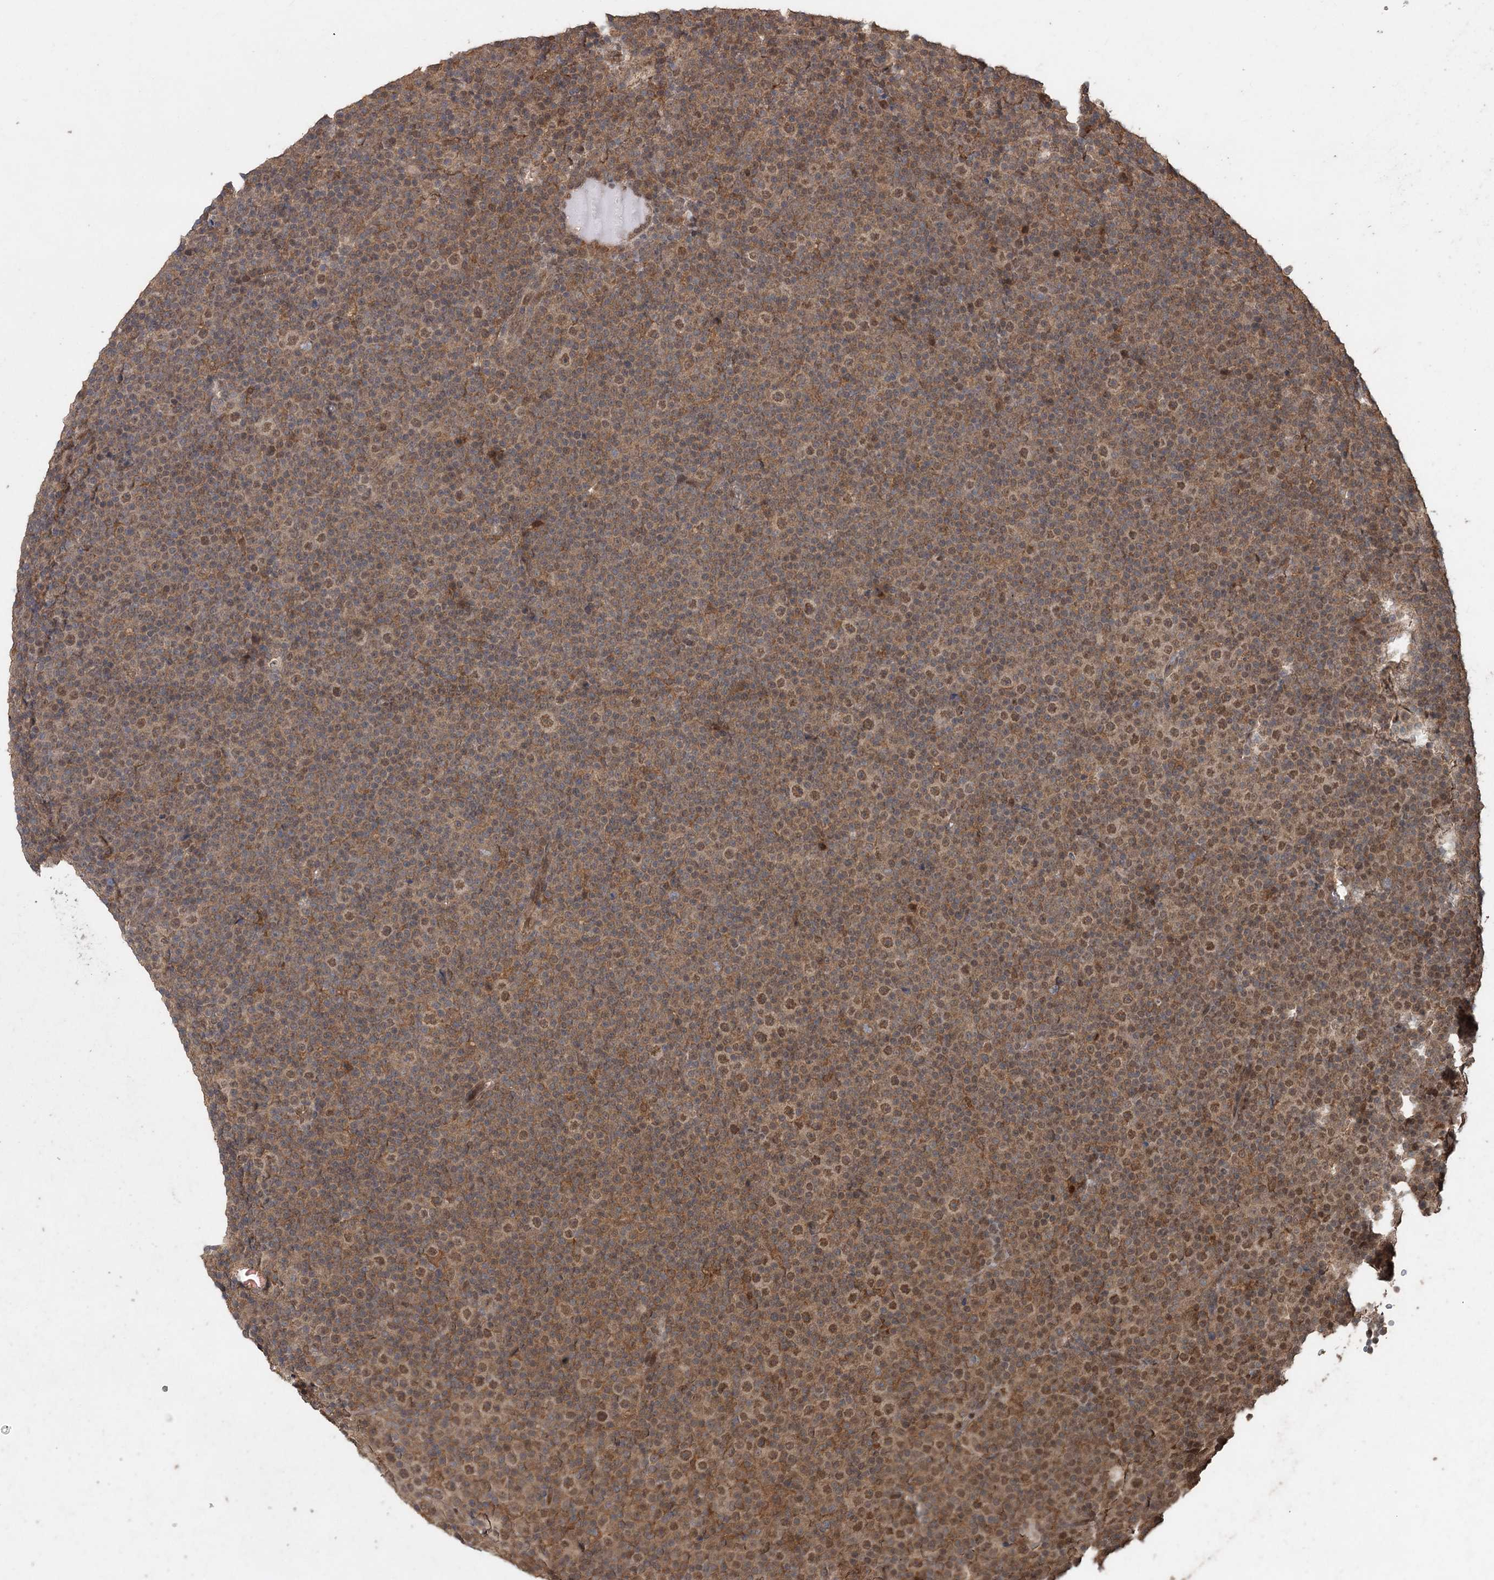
{"staining": {"intensity": "moderate", "quantity": "25%-75%", "location": "cytoplasmic/membranous,nuclear"}, "tissue": "lymphoma", "cell_type": "Tumor cells", "image_type": "cancer", "snomed": [{"axis": "morphology", "description": "Malignant lymphoma, non-Hodgkin's type, Low grade"}, {"axis": "topography", "description": "Lymph node"}], "caption": "A brown stain highlights moderate cytoplasmic/membranous and nuclear expression of a protein in human lymphoma tumor cells.", "gene": "FBXO7", "patient": {"sex": "female", "age": 67}}